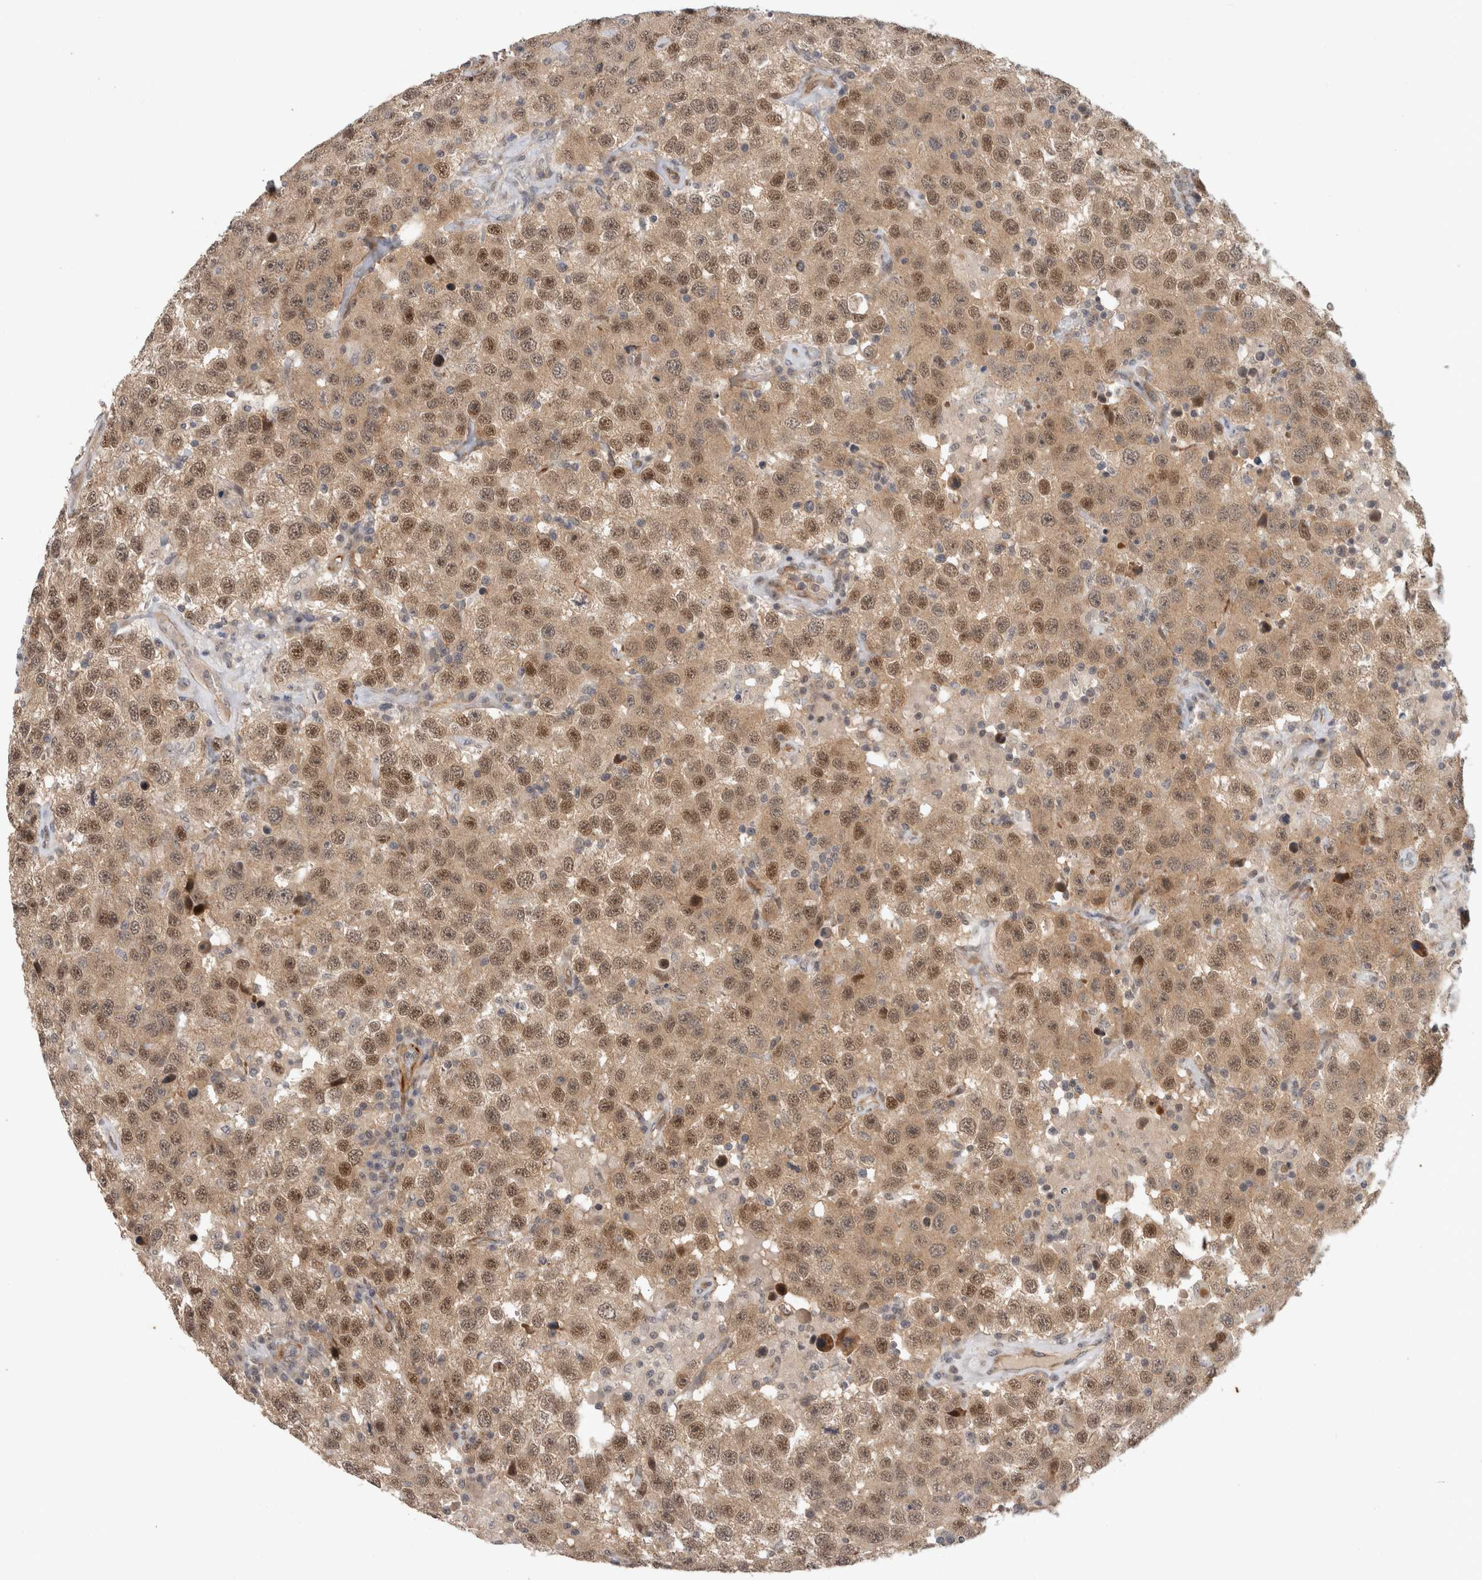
{"staining": {"intensity": "weak", "quantity": ">75%", "location": "cytoplasmic/membranous,nuclear"}, "tissue": "testis cancer", "cell_type": "Tumor cells", "image_type": "cancer", "snomed": [{"axis": "morphology", "description": "Seminoma, NOS"}, {"axis": "topography", "description": "Testis"}], "caption": "Human testis cancer stained with a brown dye demonstrates weak cytoplasmic/membranous and nuclear positive staining in about >75% of tumor cells.", "gene": "CRISPLD1", "patient": {"sex": "male", "age": 41}}